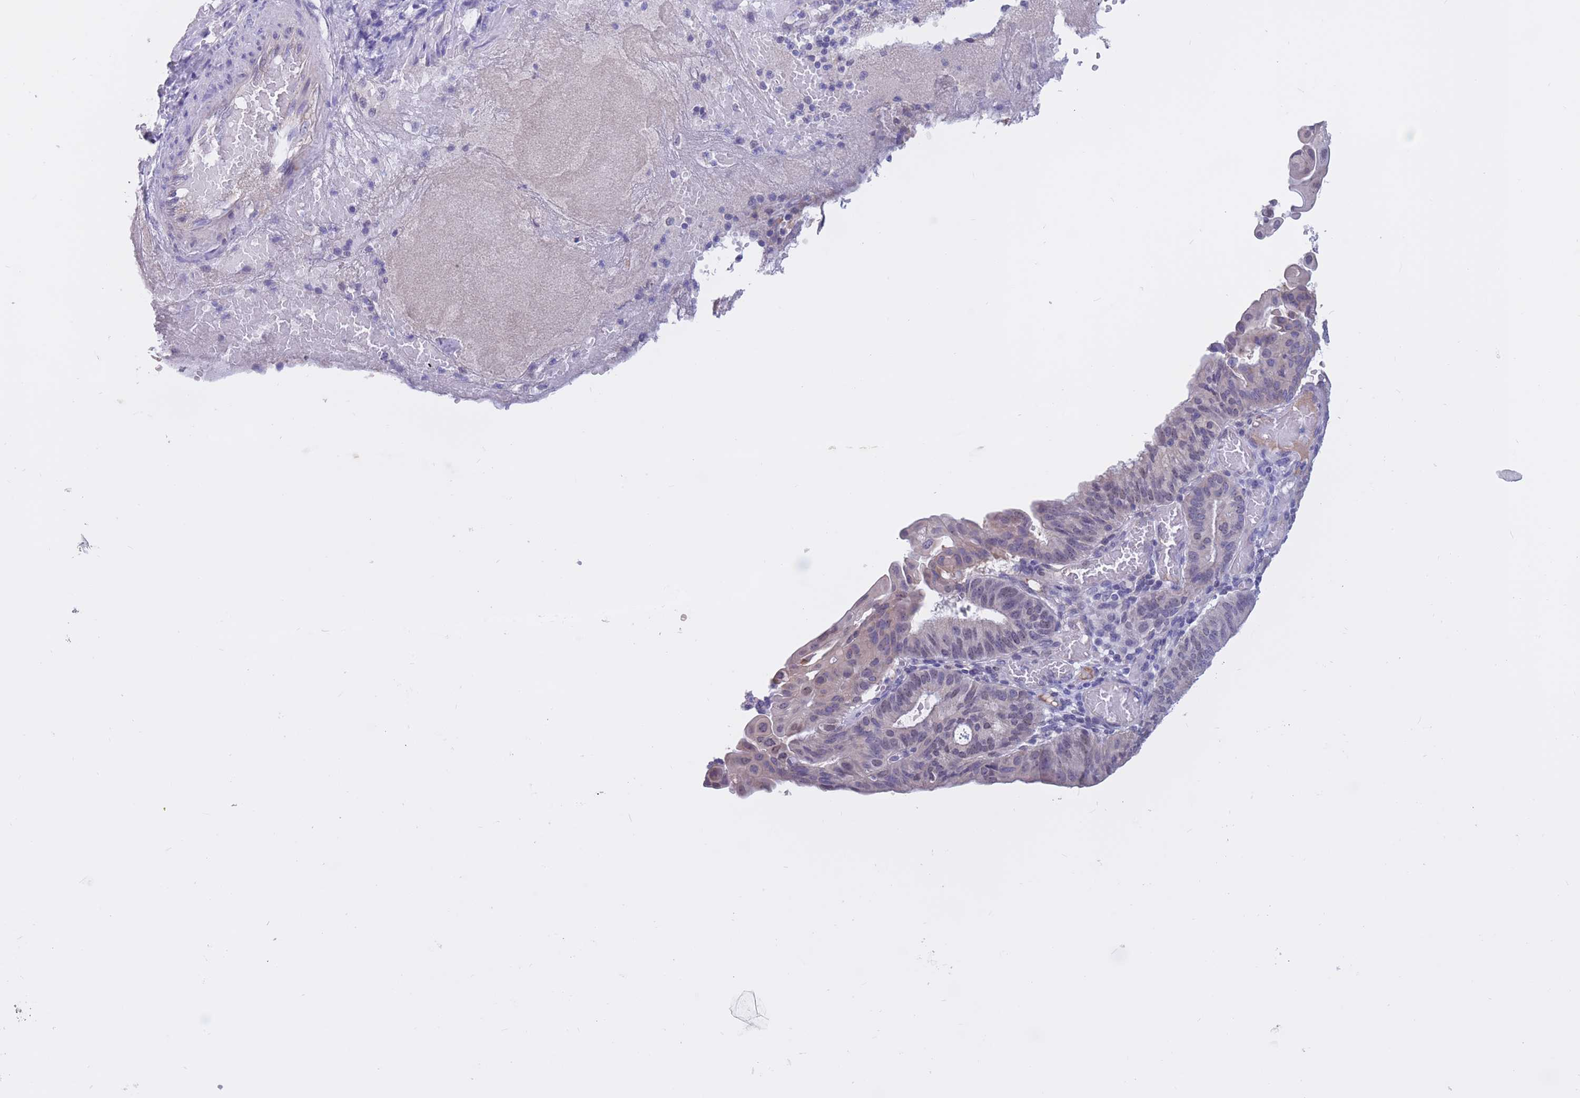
{"staining": {"intensity": "weak", "quantity": "<25%", "location": "nuclear"}, "tissue": "endometrial cancer", "cell_type": "Tumor cells", "image_type": "cancer", "snomed": [{"axis": "morphology", "description": "Adenocarcinoma, NOS"}, {"axis": "topography", "description": "Endometrium"}], "caption": "Image shows no protein expression in tumor cells of endometrial adenocarcinoma tissue.", "gene": "BOP1", "patient": {"sex": "female", "age": 49}}